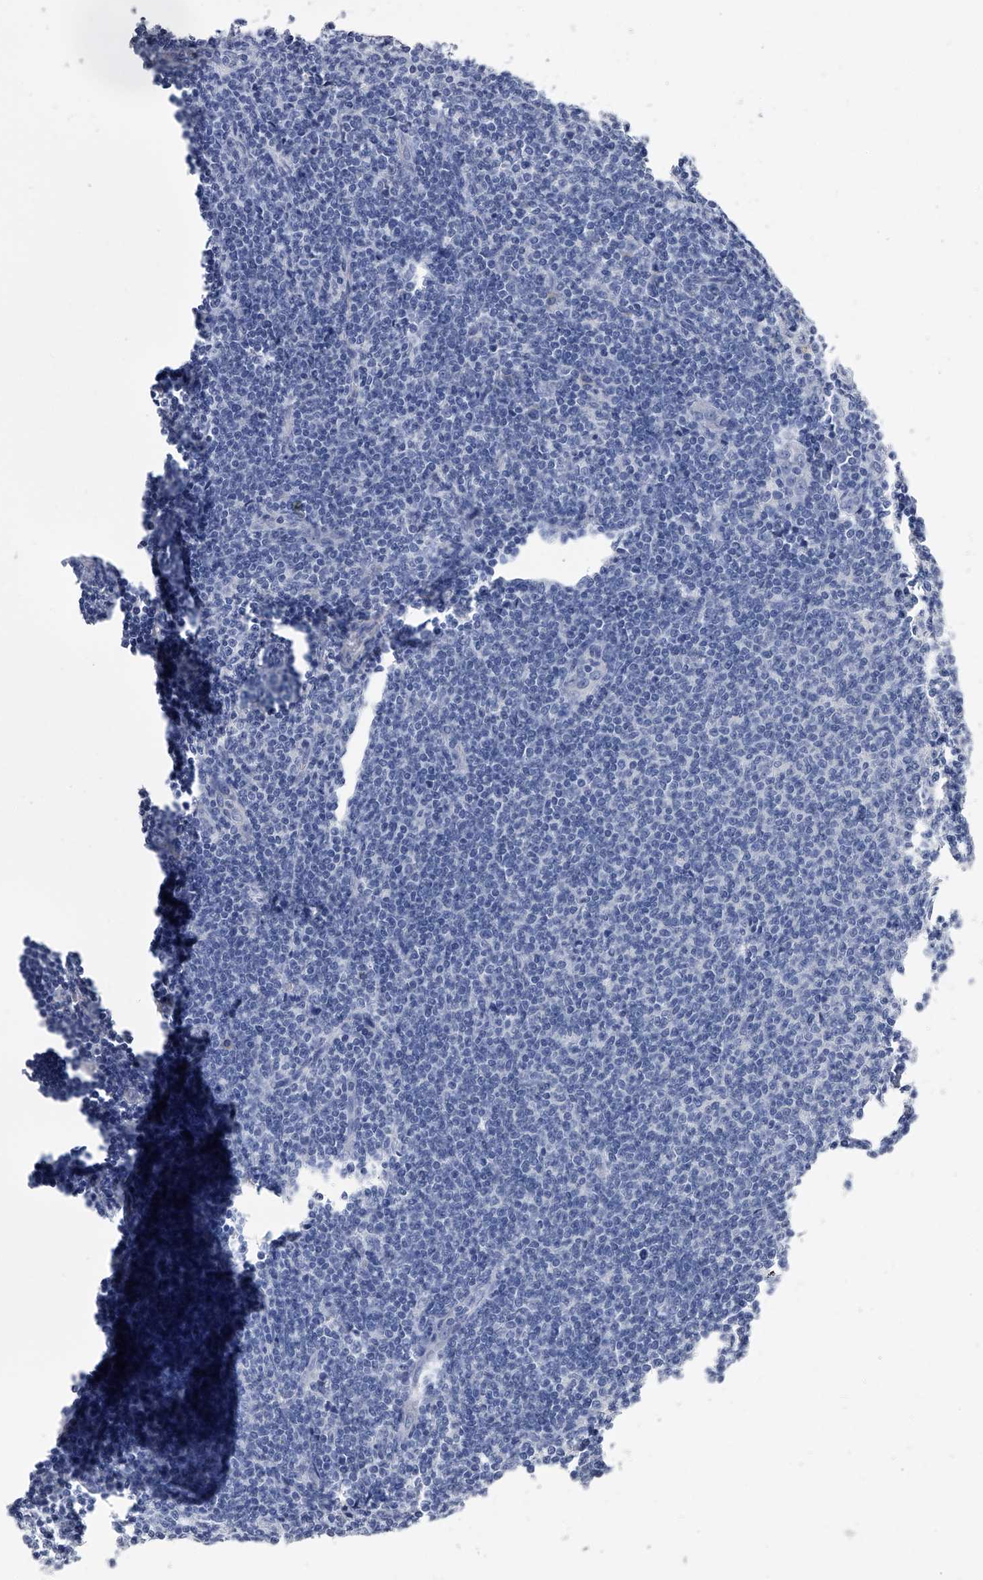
{"staining": {"intensity": "negative", "quantity": "none", "location": "none"}, "tissue": "lymphoma", "cell_type": "Tumor cells", "image_type": "cancer", "snomed": [{"axis": "morphology", "description": "Malignant lymphoma, non-Hodgkin's type, Low grade"}, {"axis": "topography", "description": "Lymph node"}], "caption": "An immunohistochemistry image of low-grade malignant lymphoma, non-Hodgkin's type is shown. There is no staining in tumor cells of low-grade malignant lymphoma, non-Hodgkin's type.", "gene": "EFCAB7", "patient": {"sex": "male", "age": 66}}